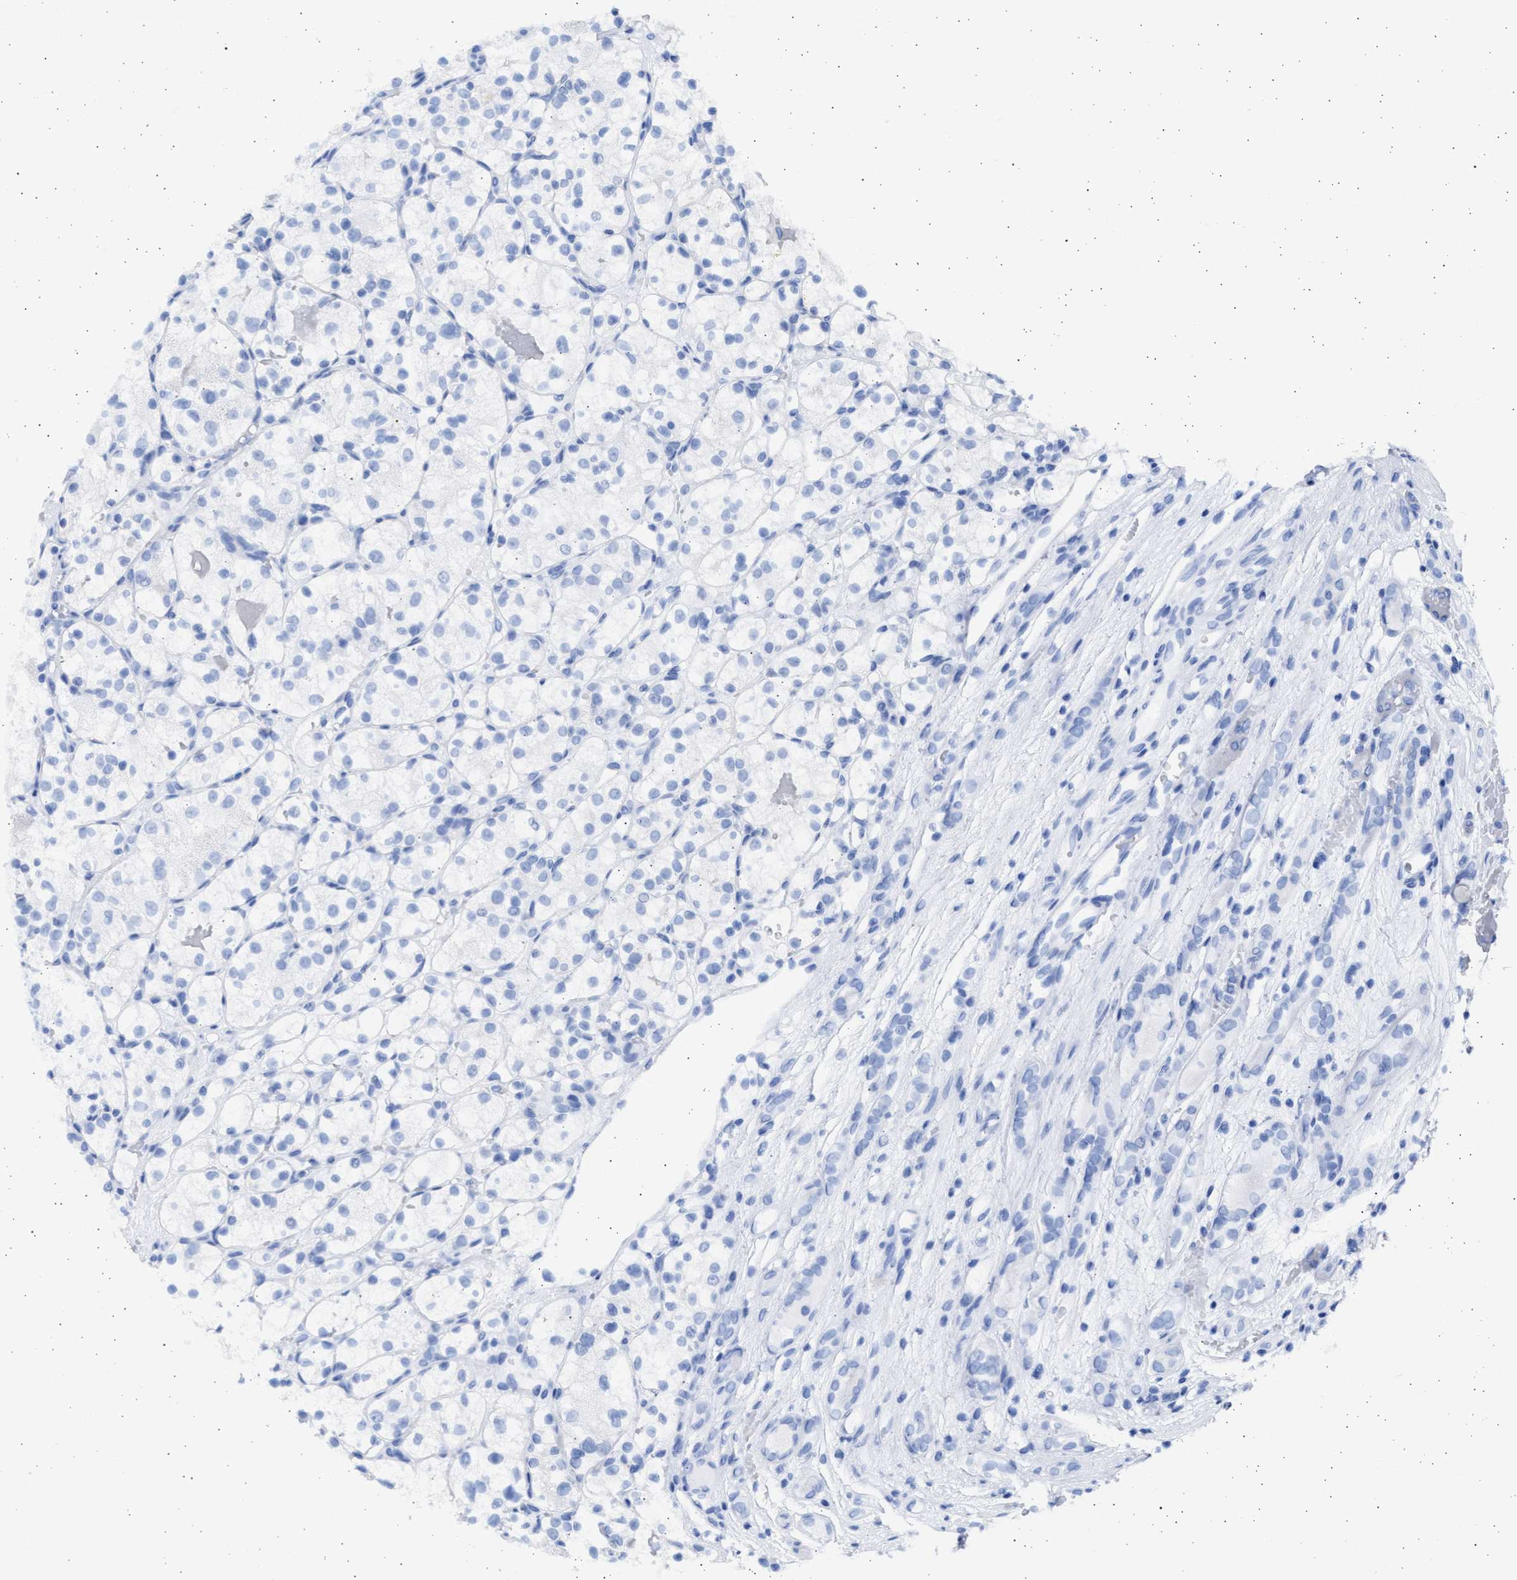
{"staining": {"intensity": "negative", "quantity": "none", "location": "none"}, "tissue": "renal cancer", "cell_type": "Tumor cells", "image_type": "cancer", "snomed": [{"axis": "morphology", "description": "Adenocarcinoma, NOS"}, {"axis": "topography", "description": "Kidney"}], "caption": "Immunohistochemical staining of human adenocarcinoma (renal) reveals no significant positivity in tumor cells.", "gene": "ALDOC", "patient": {"sex": "female", "age": 60}}